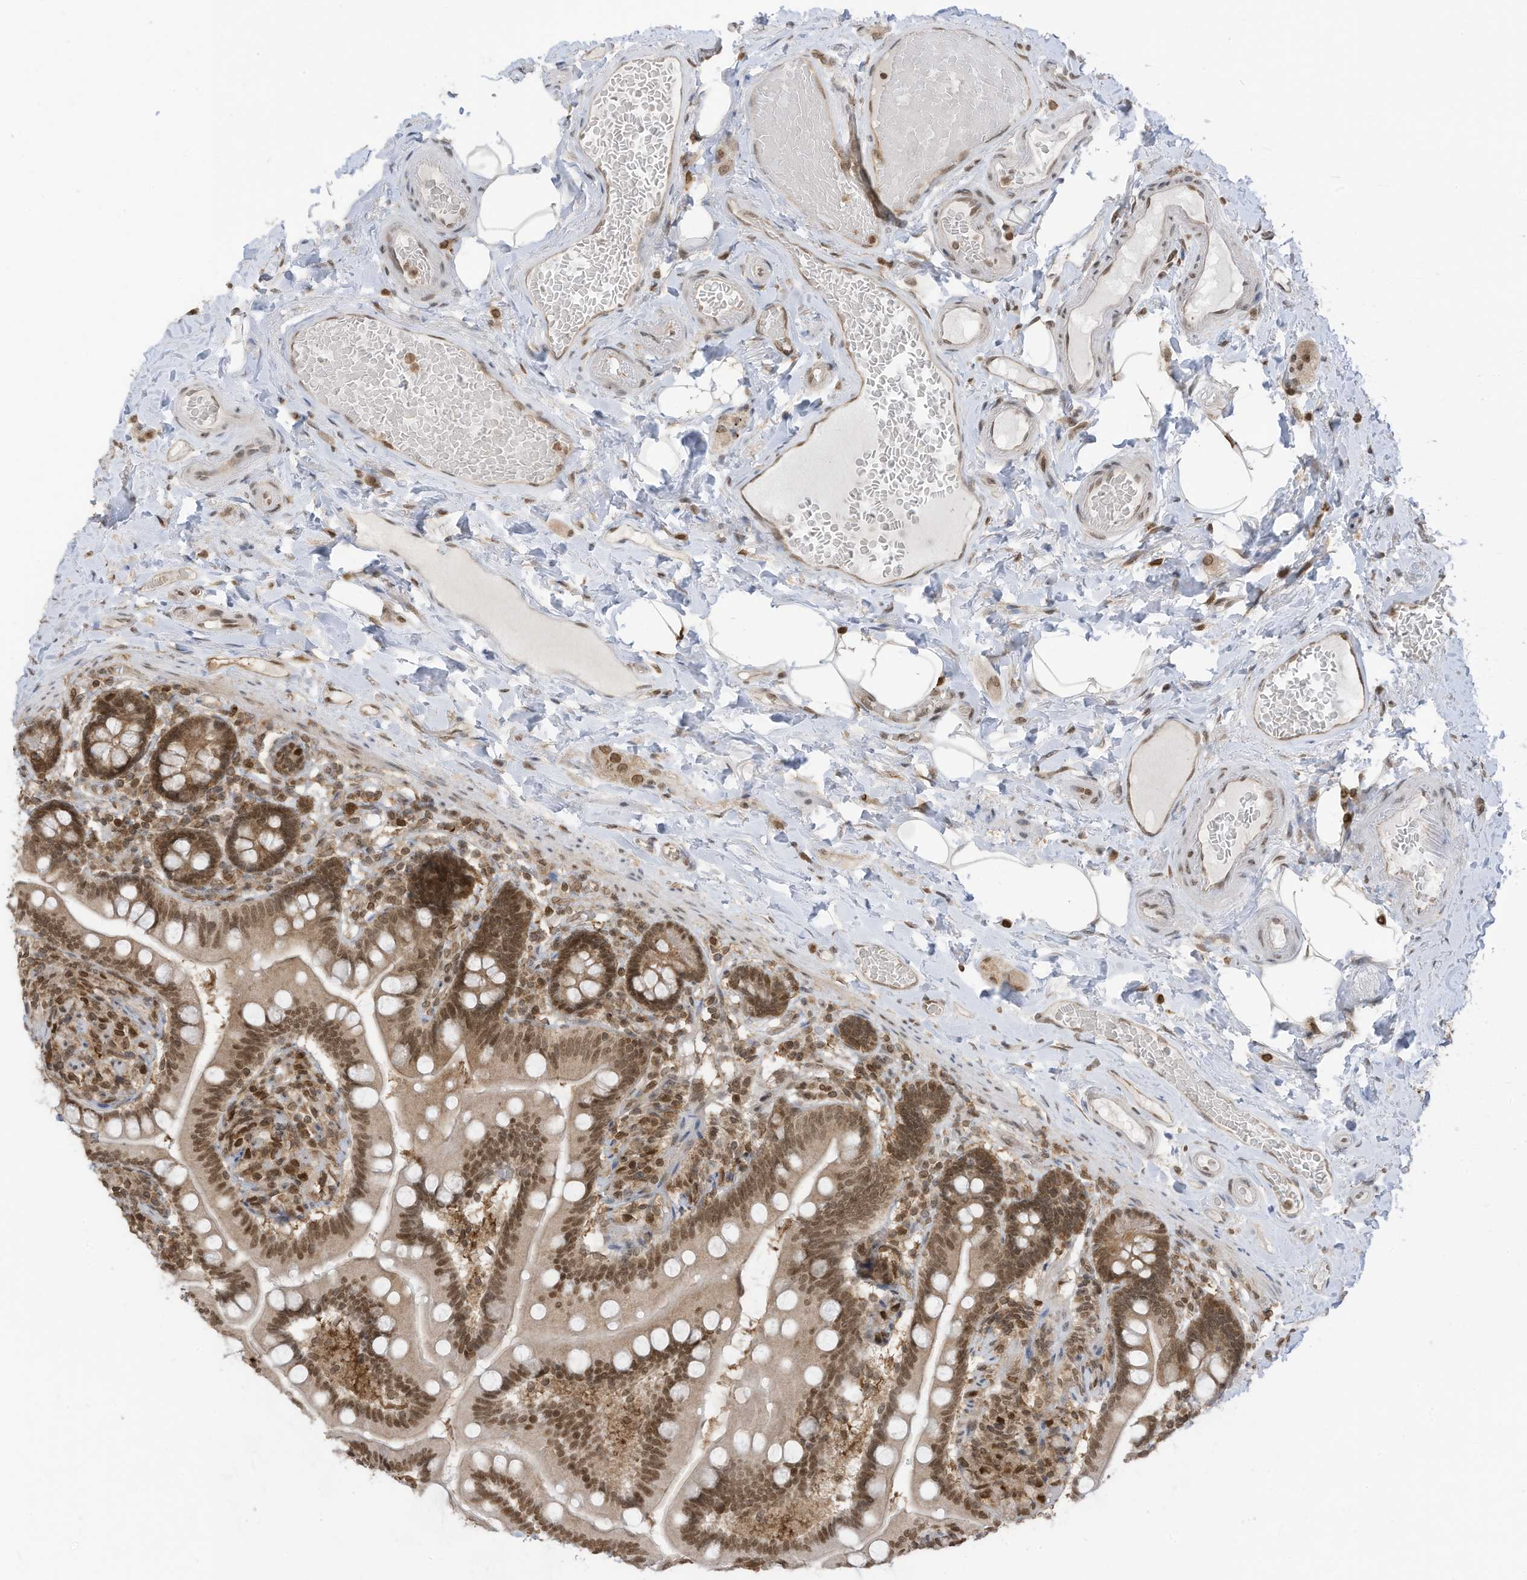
{"staining": {"intensity": "moderate", "quantity": ">75%", "location": "cytoplasmic/membranous,nuclear"}, "tissue": "small intestine", "cell_type": "Glandular cells", "image_type": "normal", "snomed": [{"axis": "morphology", "description": "Normal tissue, NOS"}, {"axis": "topography", "description": "Small intestine"}], "caption": "Immunohistochemical staining of unremarkable small intestine exhibits moderate cytoplasmic/membranous,nuclear protein positivity in about >75% of glandular cells. The protein is stained brown, and the nuclei are stained in blue (DAB (3,3'-diaminobenzidine) IHC with brightfield microscopy, high magnification).", "gene": "KPNB1", "patient": {"sex": "female", "age": 64}}